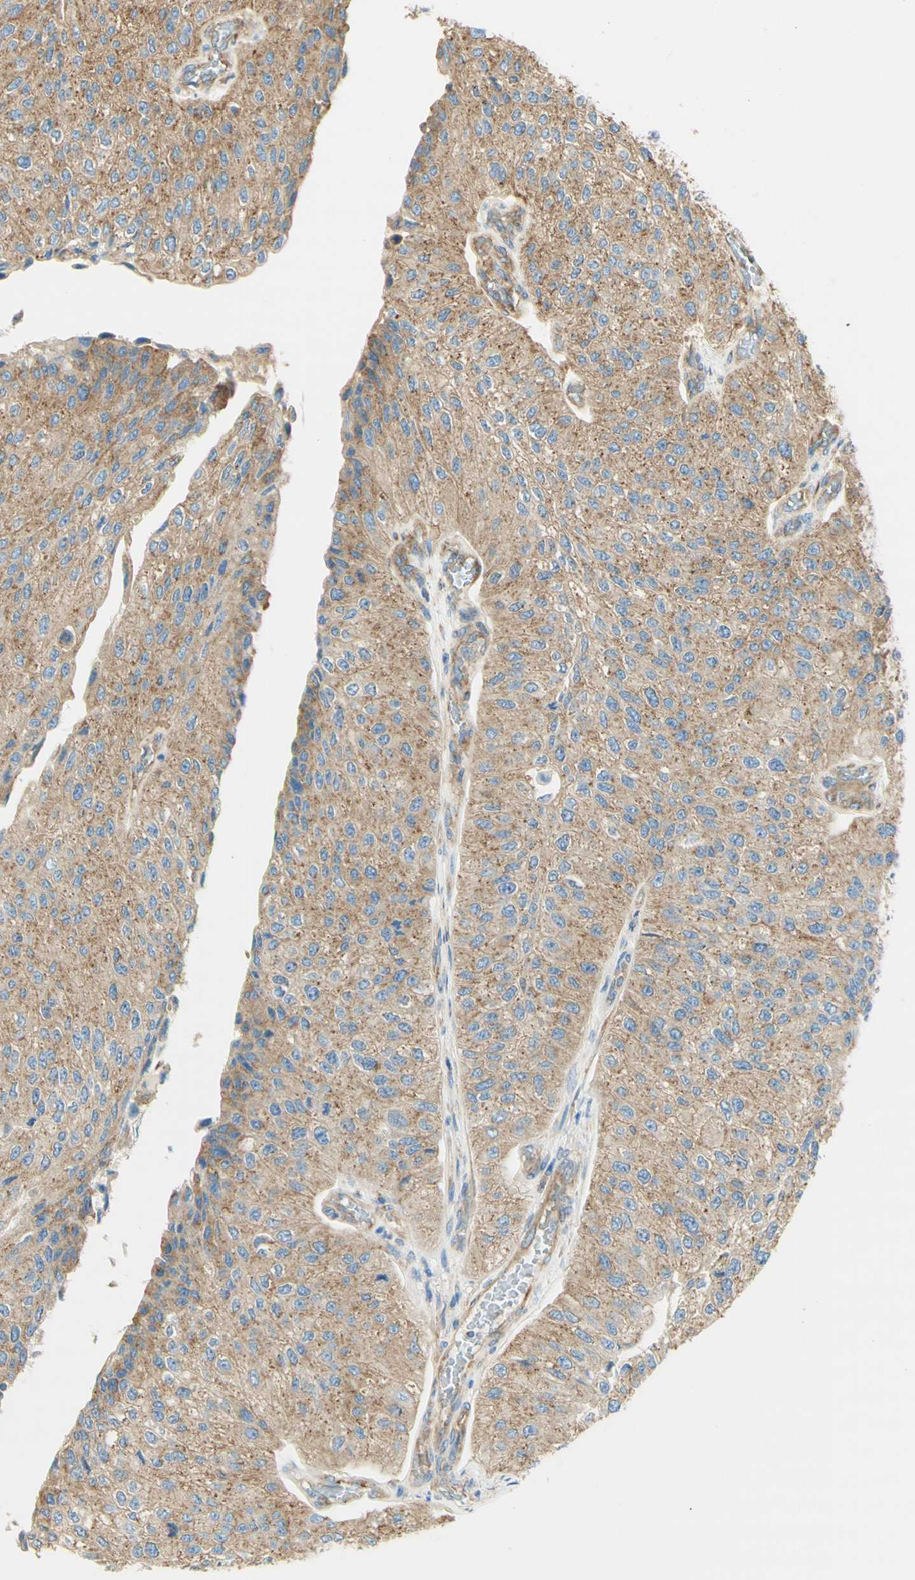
{"staining": {"intensity": "moderate", "quantity": ">75%", "location": "cytoplasmic/membranous"}, "tissue": "urothelial cancer", "cell_type": "Tumor cells", "image_type": "cancer", "snomed": [{"axis": "morphology", "description": "Urothelial carcinoma, High grade"}, {"axis": "topography", "description": "Kidney"}, {"axis": "topography", "description": "Urinary bladder"}], "caption": "A high-resolution micrograph shows IHC staining of urothelial cancer, which reveals moderate cytoplasmic/membranous positivity in approximately >75% of tumor cells.", "gene": "CLTC", "patient": {"sex": "male", "age": 77}}